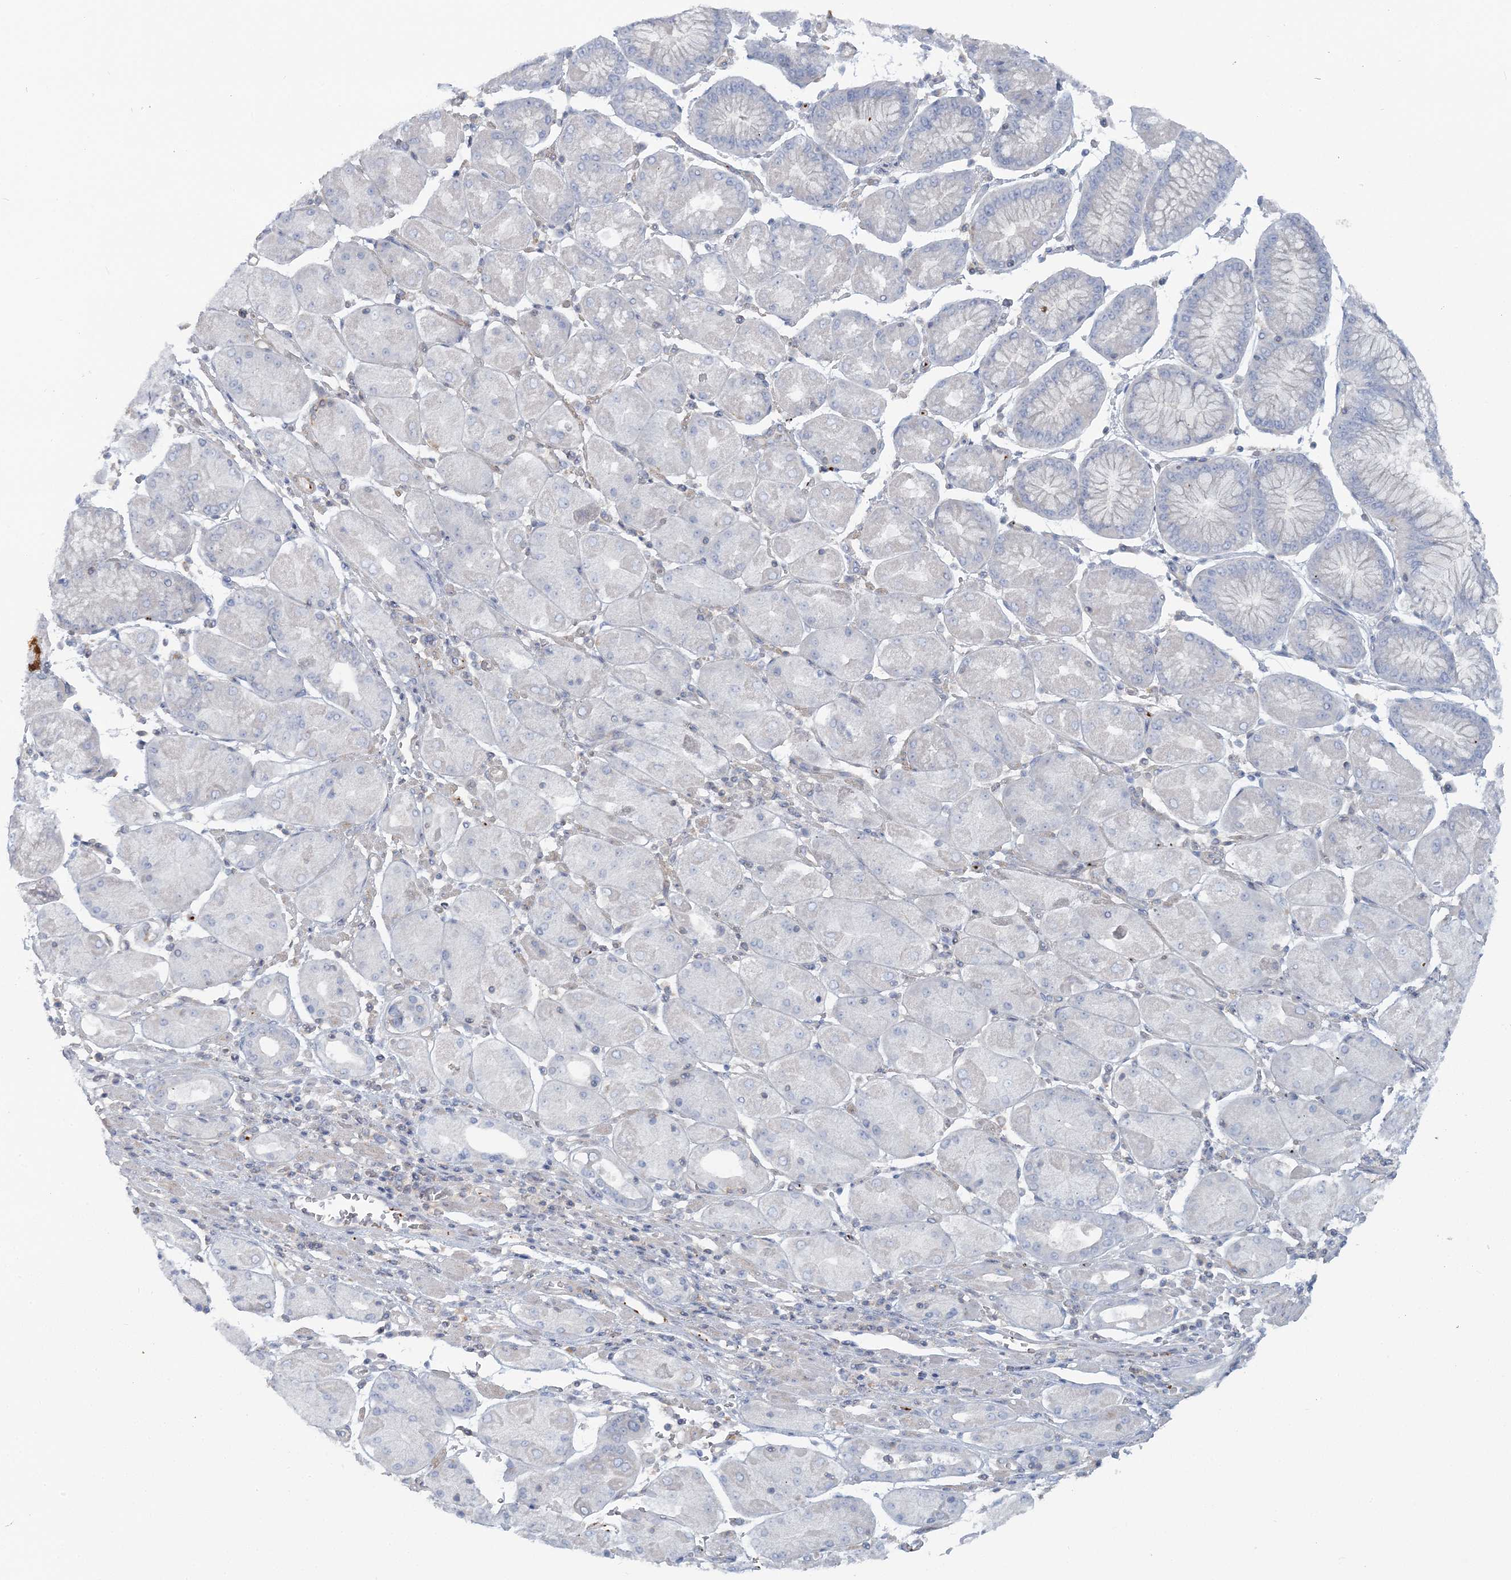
{"staining": {"intensity": "negative", "quantity": "none", "location": "none"}, "tissue": "stomach cancer", "cell_type": "Tumor cells", "image_type": "cancer", "snomed": [{"axis": "morphology", "description": "Normal tissue, NOS"}, {"axis": "morphology", "description": "Adenocarcinoma, NOS"}, {"axis": "topography", "description": "Stomach, upper"}, {"axis": "topography", "description": "Stomach"}], "caption": "This is an immunohistochemistry photomicrograph of human stomach adenocarcinoma. There is no expression in tumor cells.", "gene": "CUEDC2", "patient": {"sex": "male", "age": 59}}